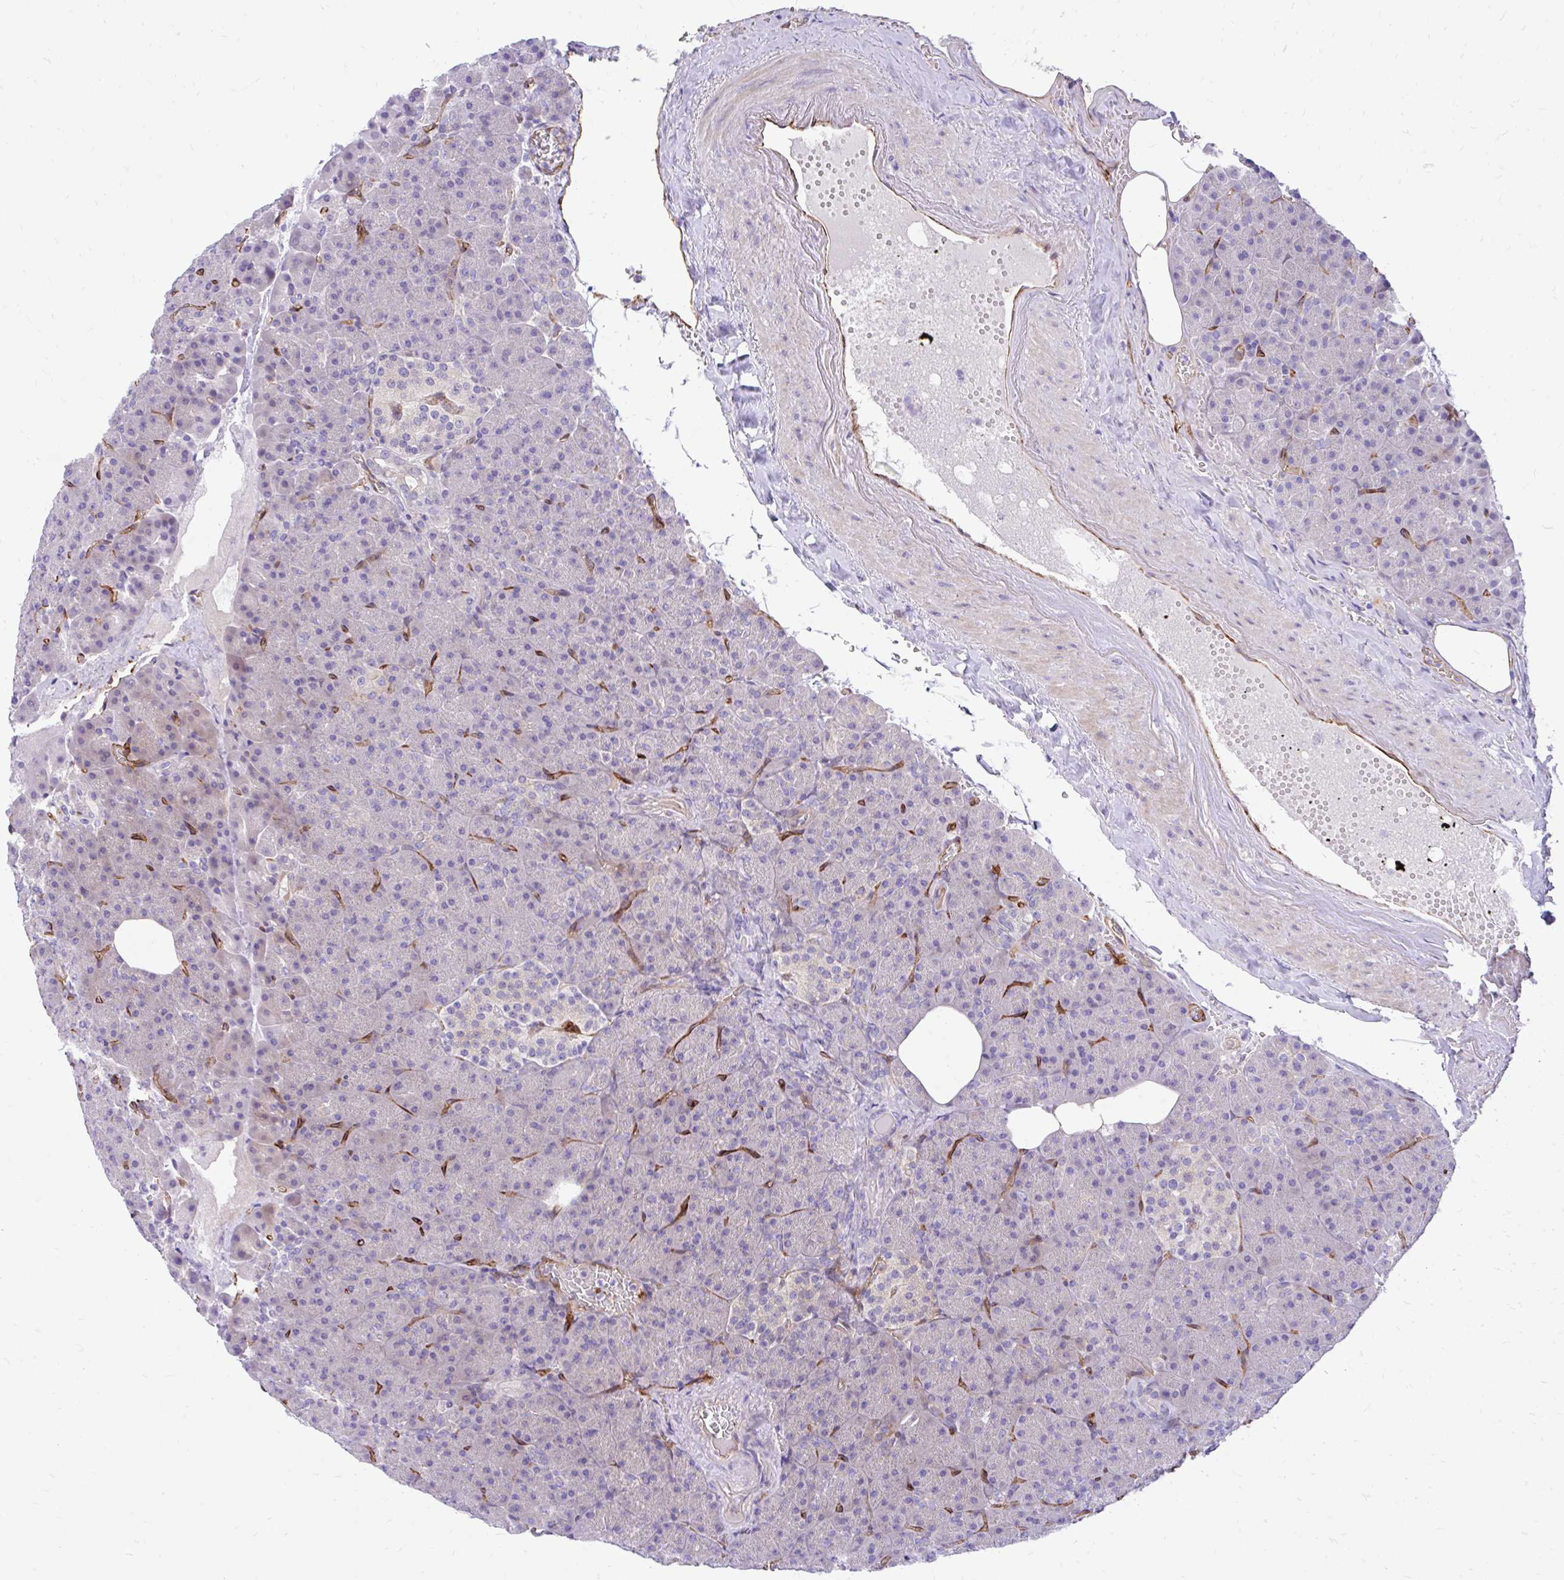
{"staining": {"intensity": "negative", "quantity": "none", "location": "none"}, "tissue": "pancreas", "cell_type": "Exocrine glandular cells", "image_type": "normal", "snomed": [{"axis": "morphology", "description": "Normal tissue, NOS"}, {"axis": "topography", "description": "Pancreas"}], "caption": "IHC of unremarkable human pancreas exhibits no positivity in exocrine glandular cells. (DAB (3,3'-diaminobenzidine) IHC visualized using brightfield microscopy, high magnification).", "gene": "ESPNL", "patient": {"sex": "female", "age": 74}}